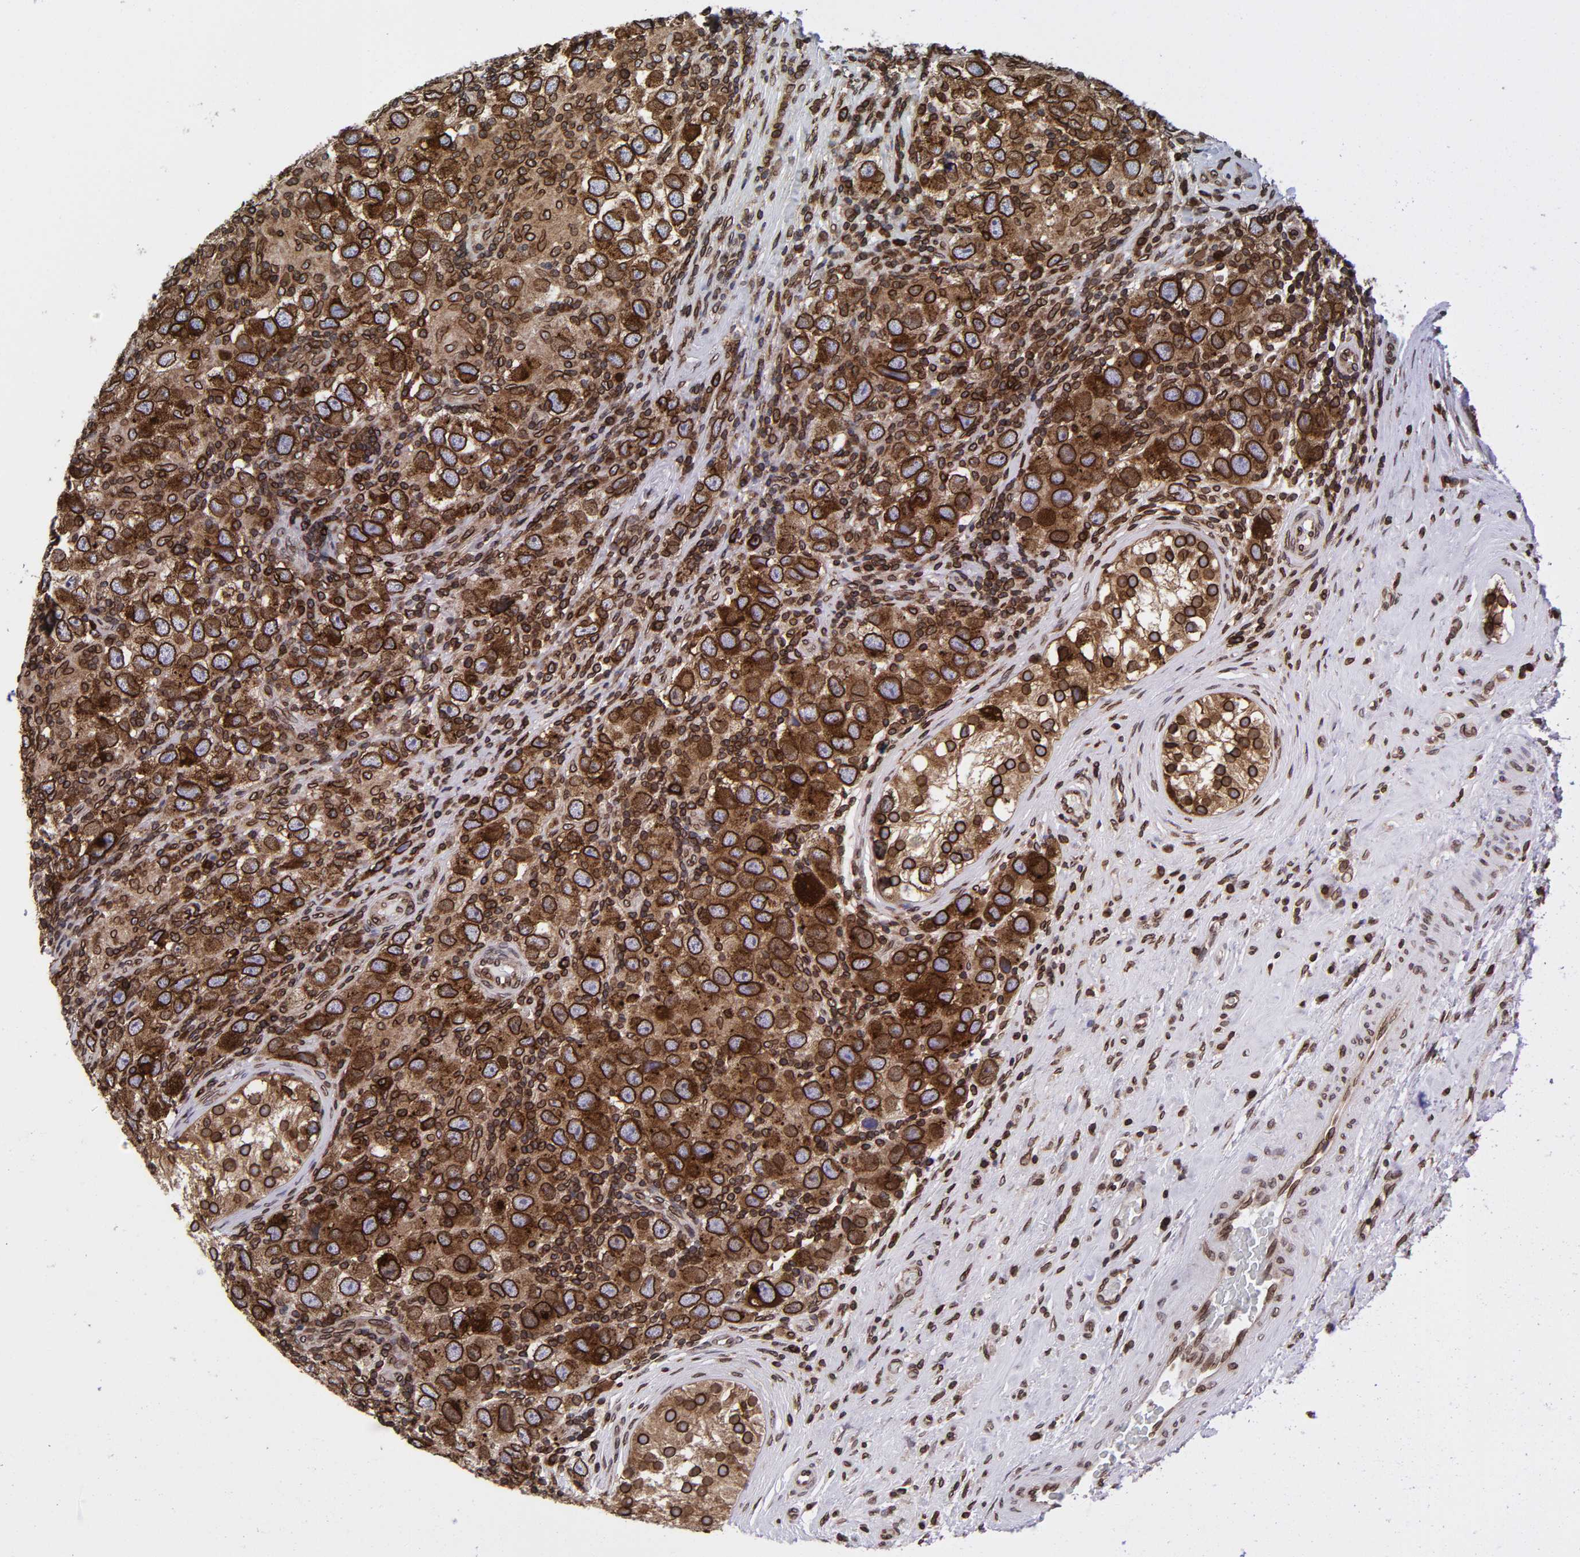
{"staining": {"intensity": "strong", "quantity": ">75%", "location": "cytoplasmic/membranous,nuclear"}, "tissue": "testis cancer", "cell_type": "Tumor cells", "image_type": "cancer", "snomed": [{"axis": "morphology", "description": "Carcinoma, Embryonal, NOS"}, {"axis": "topography", "description": "Testis"}], "caption": "Embryonal carcinoma (testis) stained with a brown dye shows strong cytoplasmic/membranous and nuclear positive positivity in approximately >75% of tumor cells.", "gene": "RANGAP1", "patient": {"sex": "male", "age": 21}}